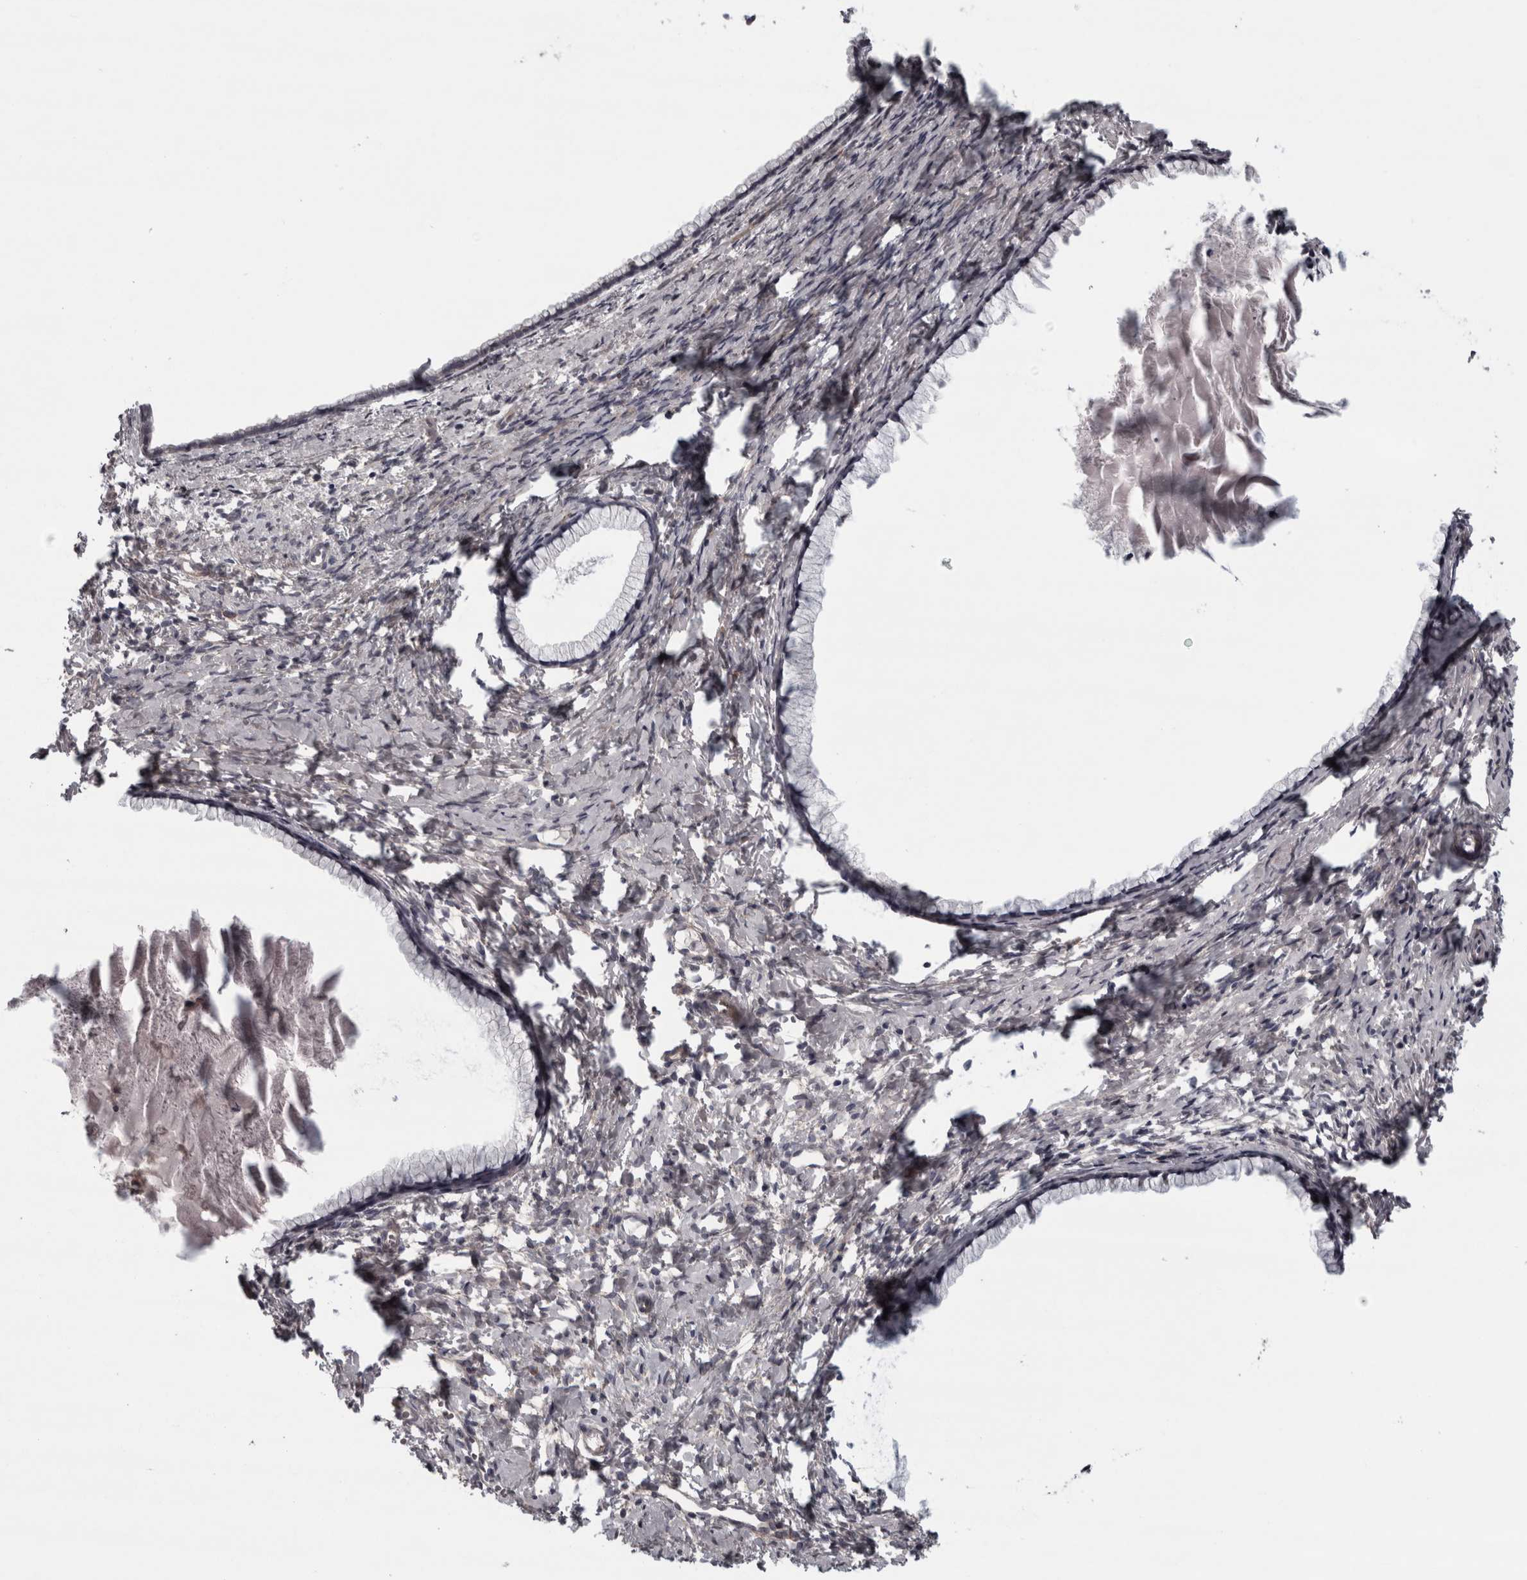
{"staining": {"intensity": "negative", "quantity": "none", "location": "none"}, "tissue": "cervix", "cell_type": "Glandular cells", "image_type": "normal", "snomed": [{"axis": "morphology", "description": "Normal tissue, NOS"}, {"axis": "topography", "description": "Cervix"}], "caption": "Glandular cells are negative for brown protein staining in unremarkable cervix. Brightfield microscopy of immunohistochemistry stained with DAB (brown) and hematoxylin (blue), captured at high magnification.", "gene": "RSU1", "patient": {"sex": "female", "age": 75}}